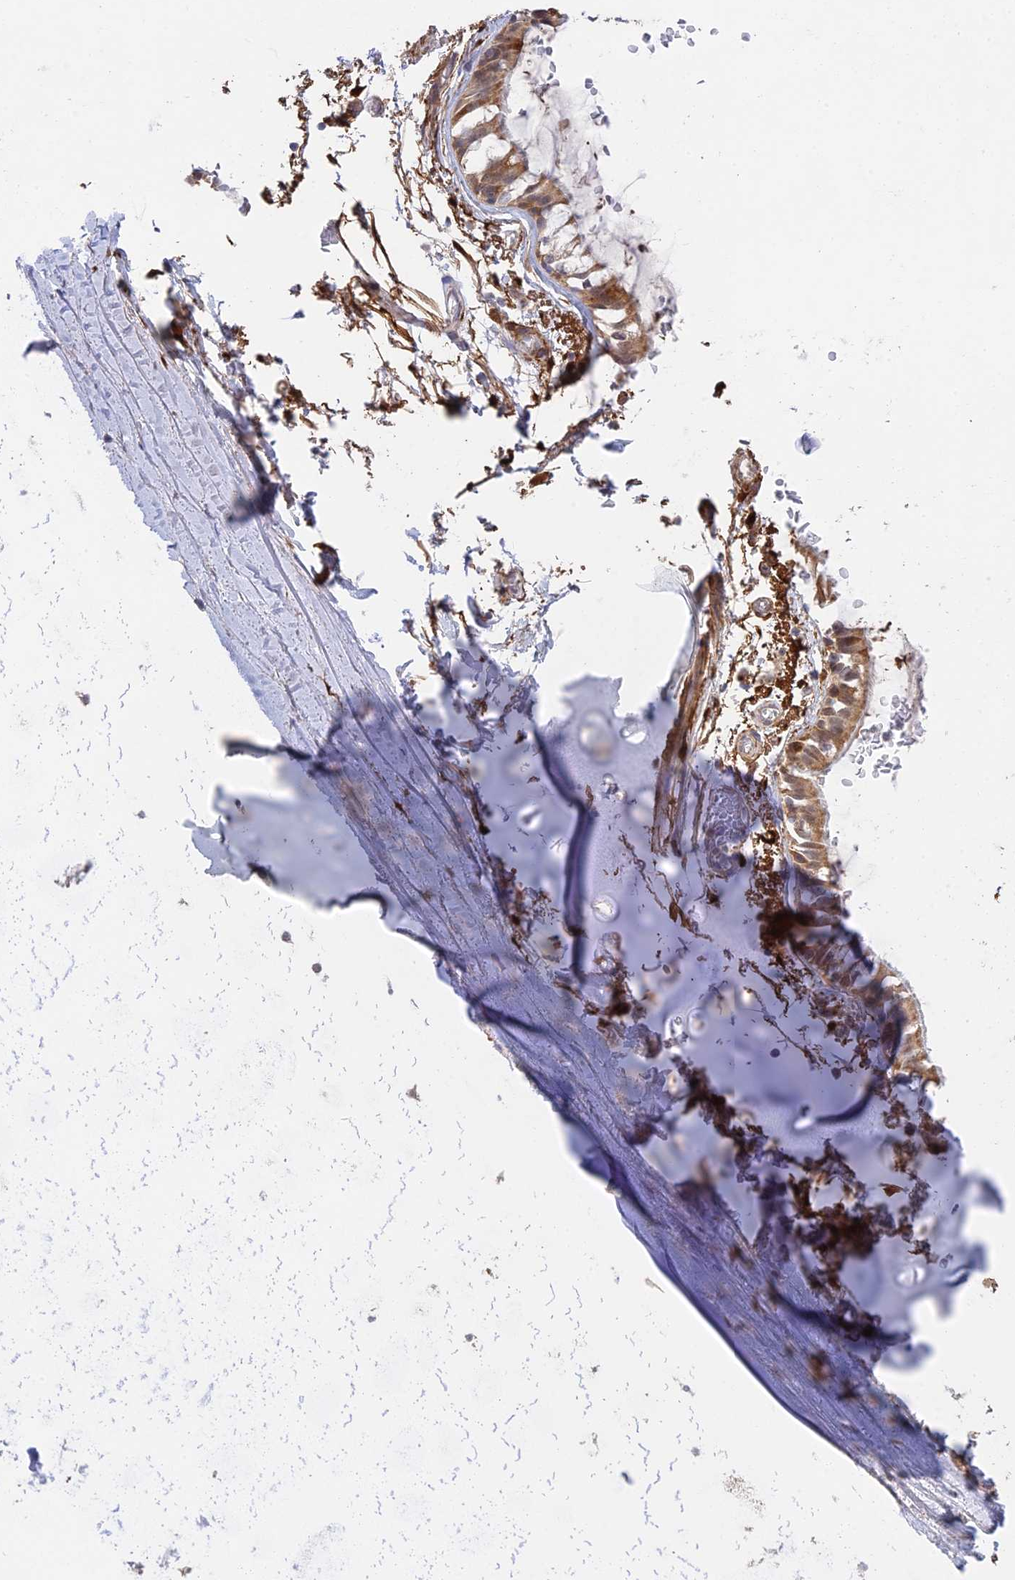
{"staining": {"intensity": "weak", "quantity": "25%-75%", "location": "cytoplasmic/membranous"}, "tissue": "adipose tissue", "cell_type": "Adipocytes", "image_type": "normal", "snomed": [{"axis": "morphology", "description": "Normal tissue, NOS"}, {"axis": "topography", "description": "Lymph node"}, {"axis": "topography", "description": "Bronchus"}], "caption": "Immunohistochemistry of normal adipose tissue exhibits low levels of weak cytoplasmic/membranous staining in approximately 25%-75% of adipocytes. Immunohistochemistry (ihc) stains the protein in brown and the nuclei are stained blue.", "gene": "INCA1", "patient": {"sex": "male", "age": 63}}